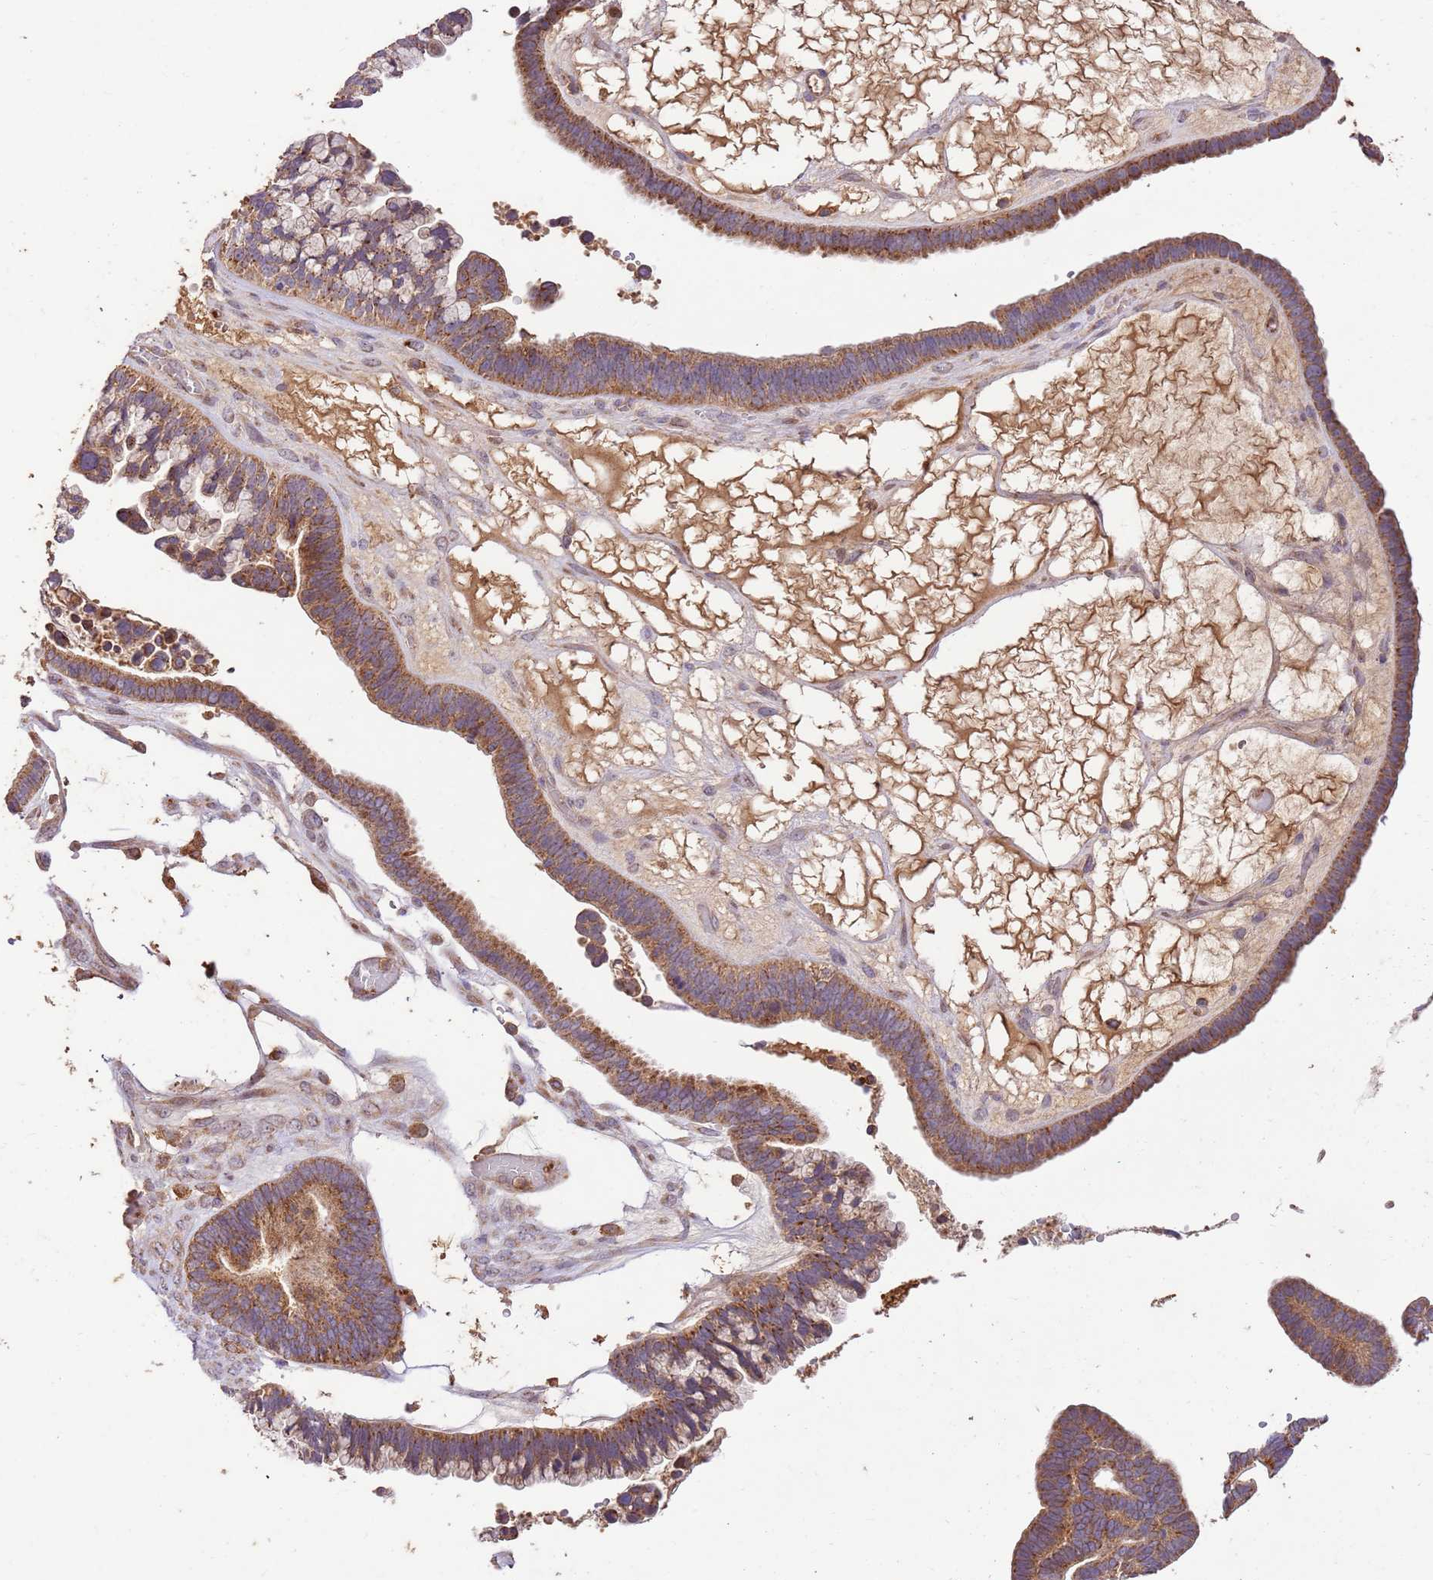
{"staining": {"intensity": "moderate", "quantity": ">75%", "location": "cytoplasmic/membranous"}, "tissue": "ovarian cancer", "cell_type": "Tumor cells", "image_type": "cancer", "snomed": [{"axis": "morphology", "description": "Cystadenocarcinoma, serous, NOS"}, {"axis": "topography", "description": "Ovary"}], "caption": "Ovarian cancer stained for a protein (brown) shows moderate cytoplasmic/membranous positive expression in about >75% of tumor cells.", "gene": "LRRC28", "patient": {"sex": "female", "age": 56}}